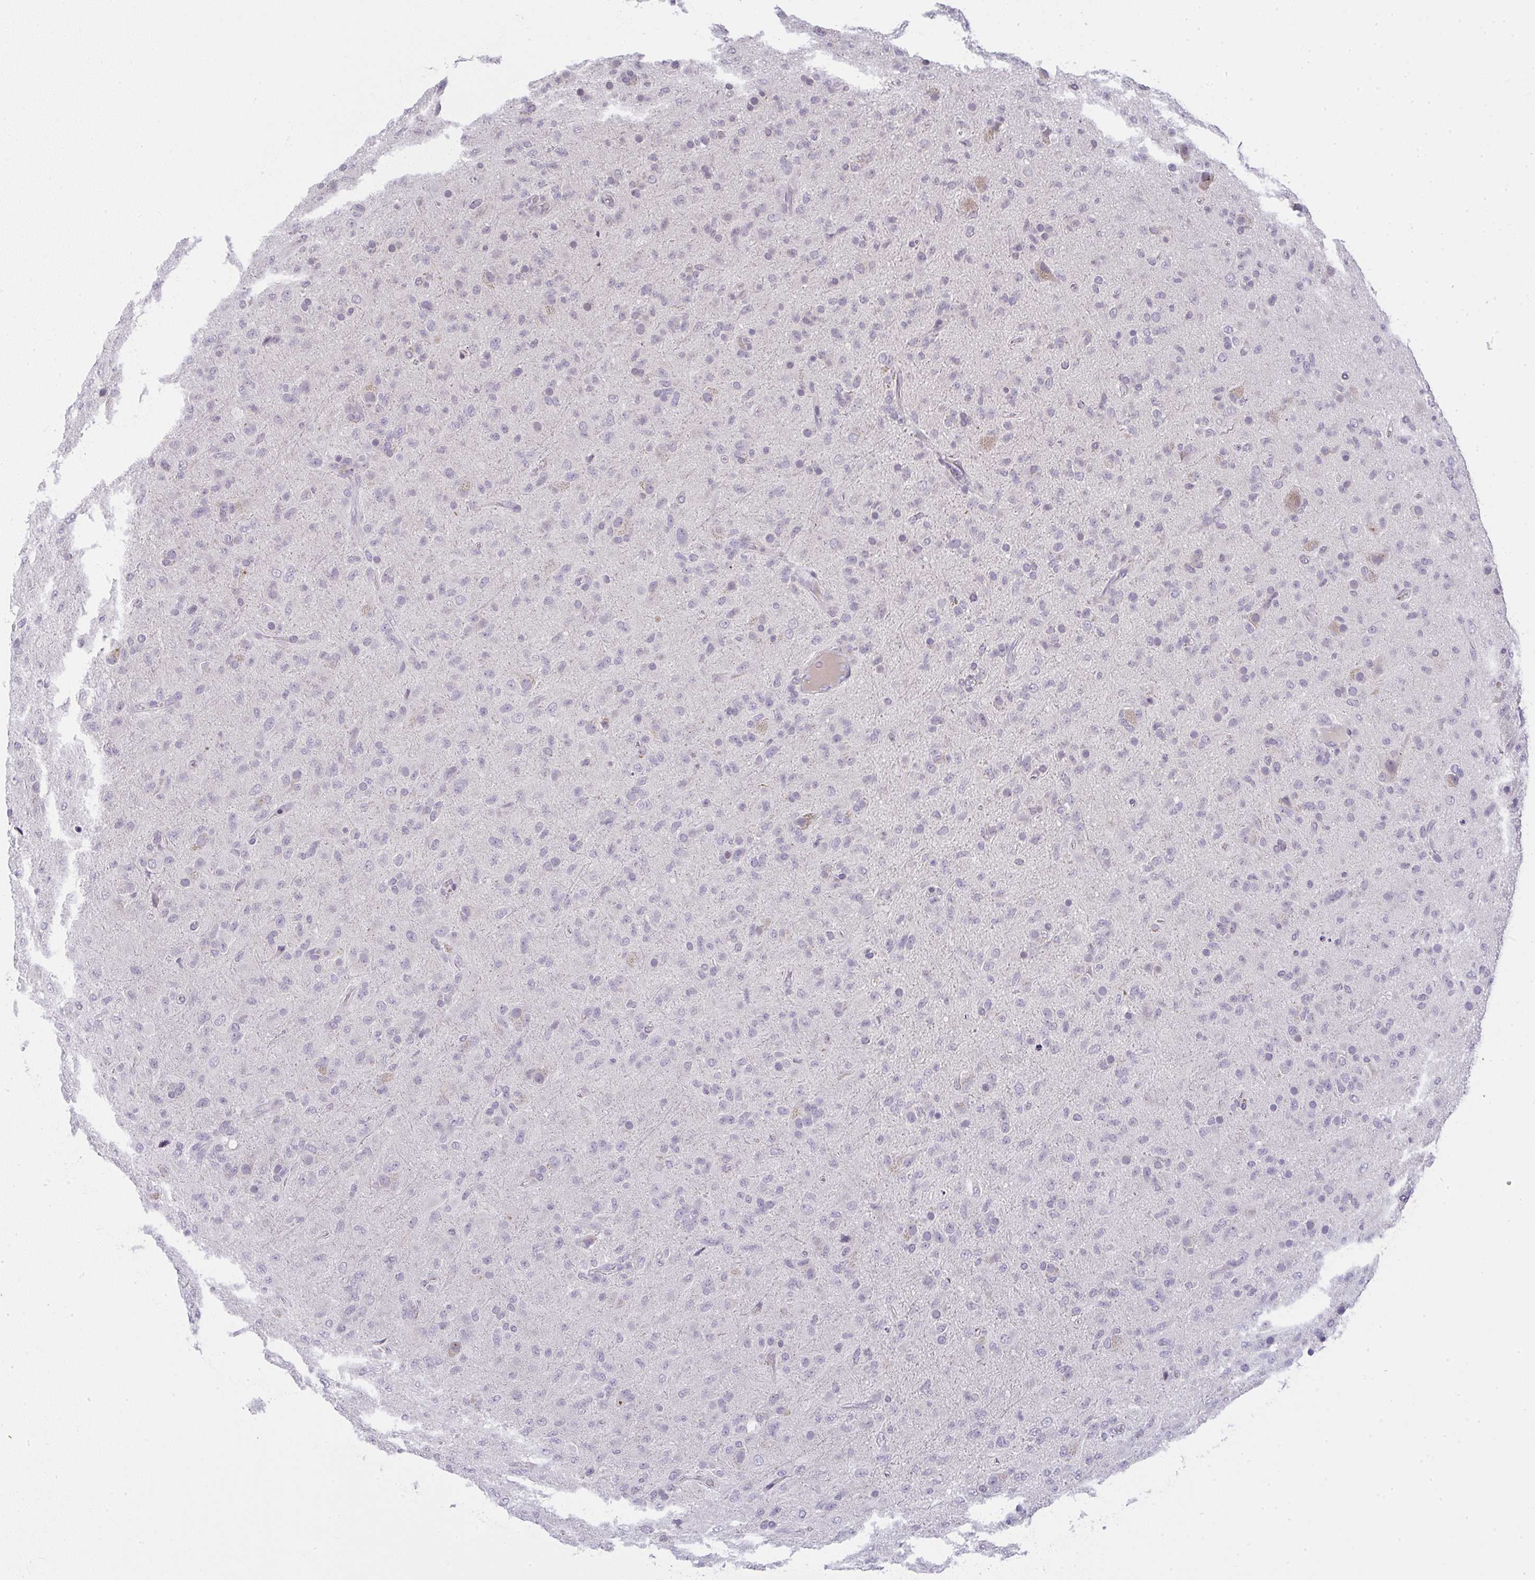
{"staining": {"intensity": "negative", "quantity": "none", "location": "none"}, "tissue": "glioma", "cell_type": "Tumor cells", "image_type": "cancer", "snomed": [{"axis": "morphology", "description": "Glioma, malignant, Low grade"}, {"axis": "topography", "description": "Brain"}], "caption": "Immunohistochemistry micrograph of neoplastic tissue: human malignant glioma (low-grade) stained with DAB (3,3'-diaminobenzidine) demonstrates no significant protein staining in tumor cells.", "gene": "CACNA1S", "patient": {"sex": "male", "age": 65}}